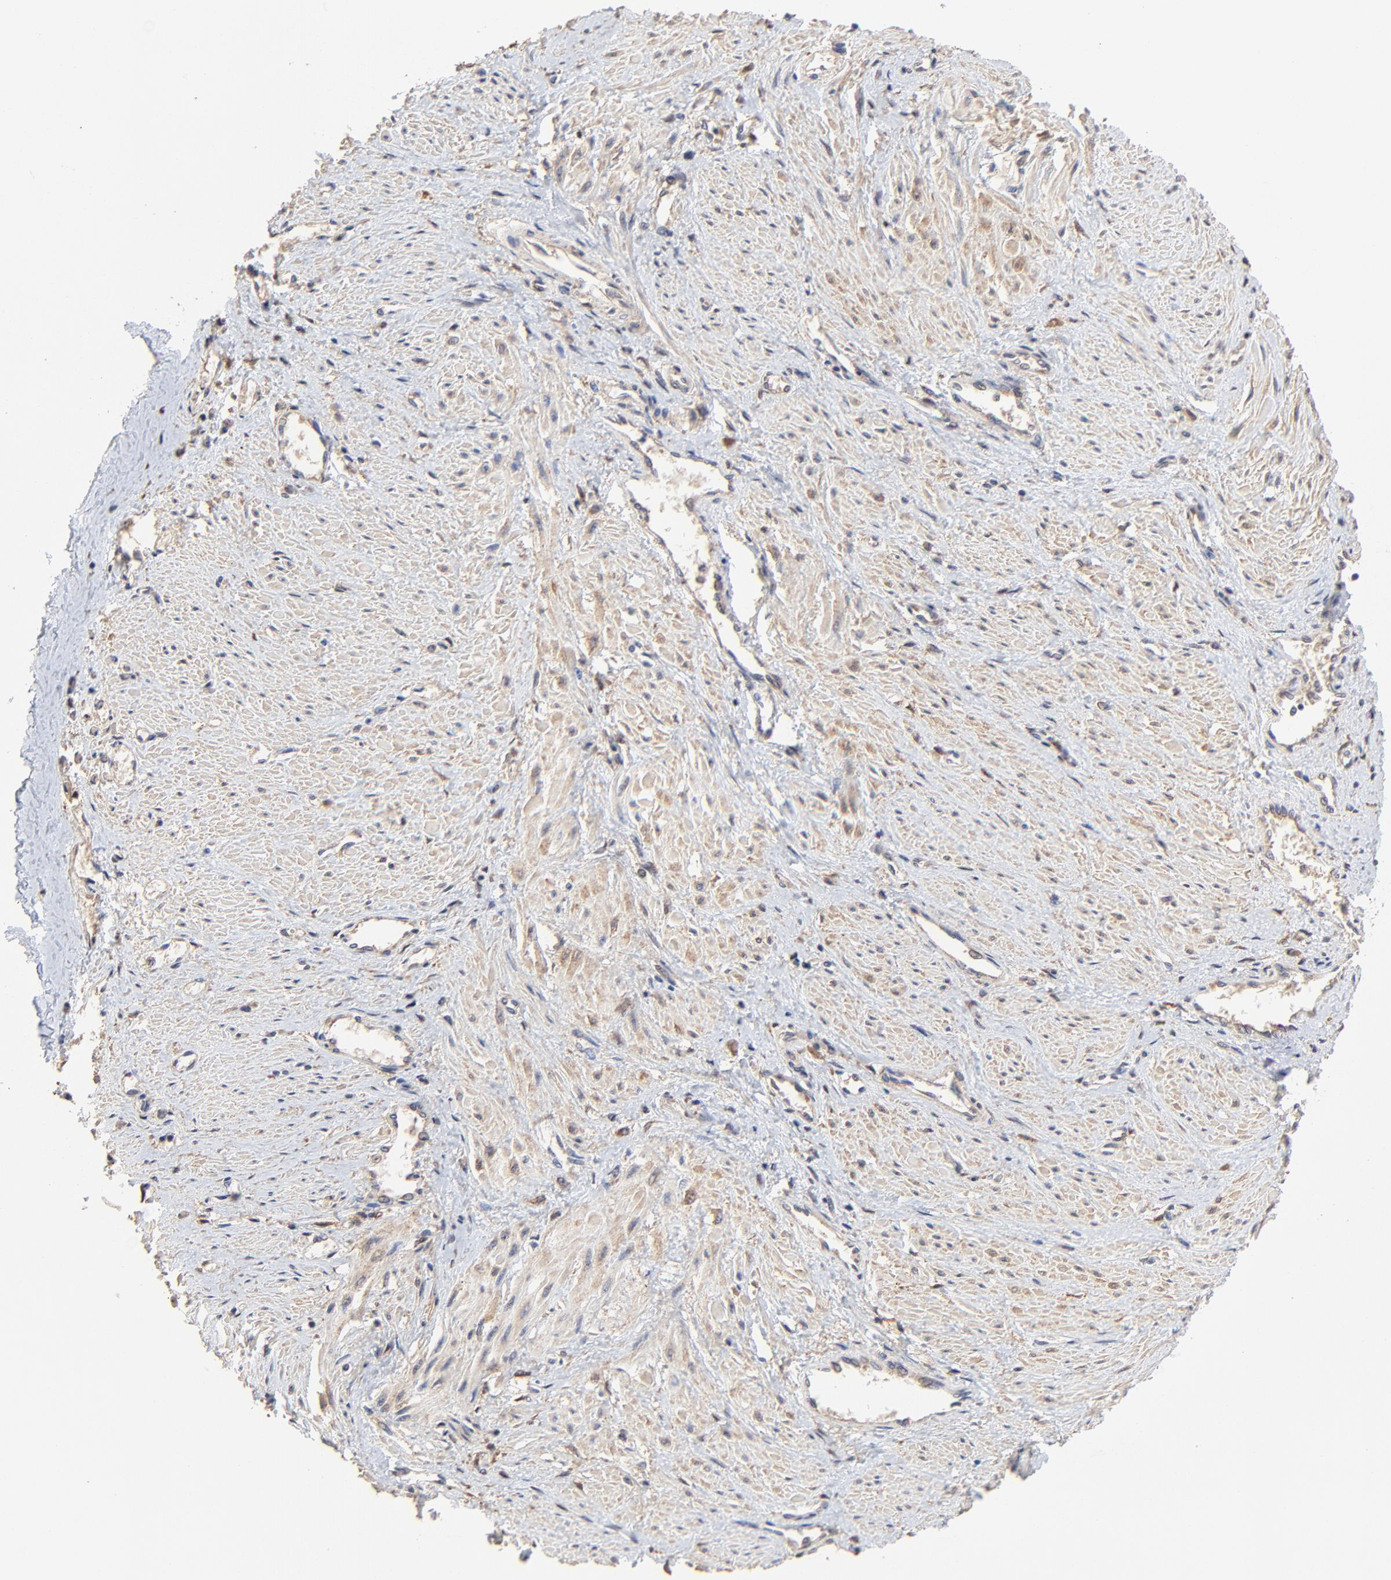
{"staining": {"intensity": "moderate", "quantity": ">75%", "location": "cytoplasmic/membranous"}, "tissue": "smooth muscle", "cell_type": "Smooth muscle cells", "image_type": "normal", "snomed": [{"axis": "morphology", "description": "Normal tissue, NOS"}, {"axis": "topography", "description": "Smooth muscle"}, {"axis": "topography", "description": "Uterus"}], "caption": "Smooth muscle cells show moderate cytoplasmic/membranous staining in about >75% of cells in normal smooth muscle. (Brightfield microscopy of DAB IHC at high magnification).", "gene": "LGALS3", "patient": {"sex": "female", "age": 39}}